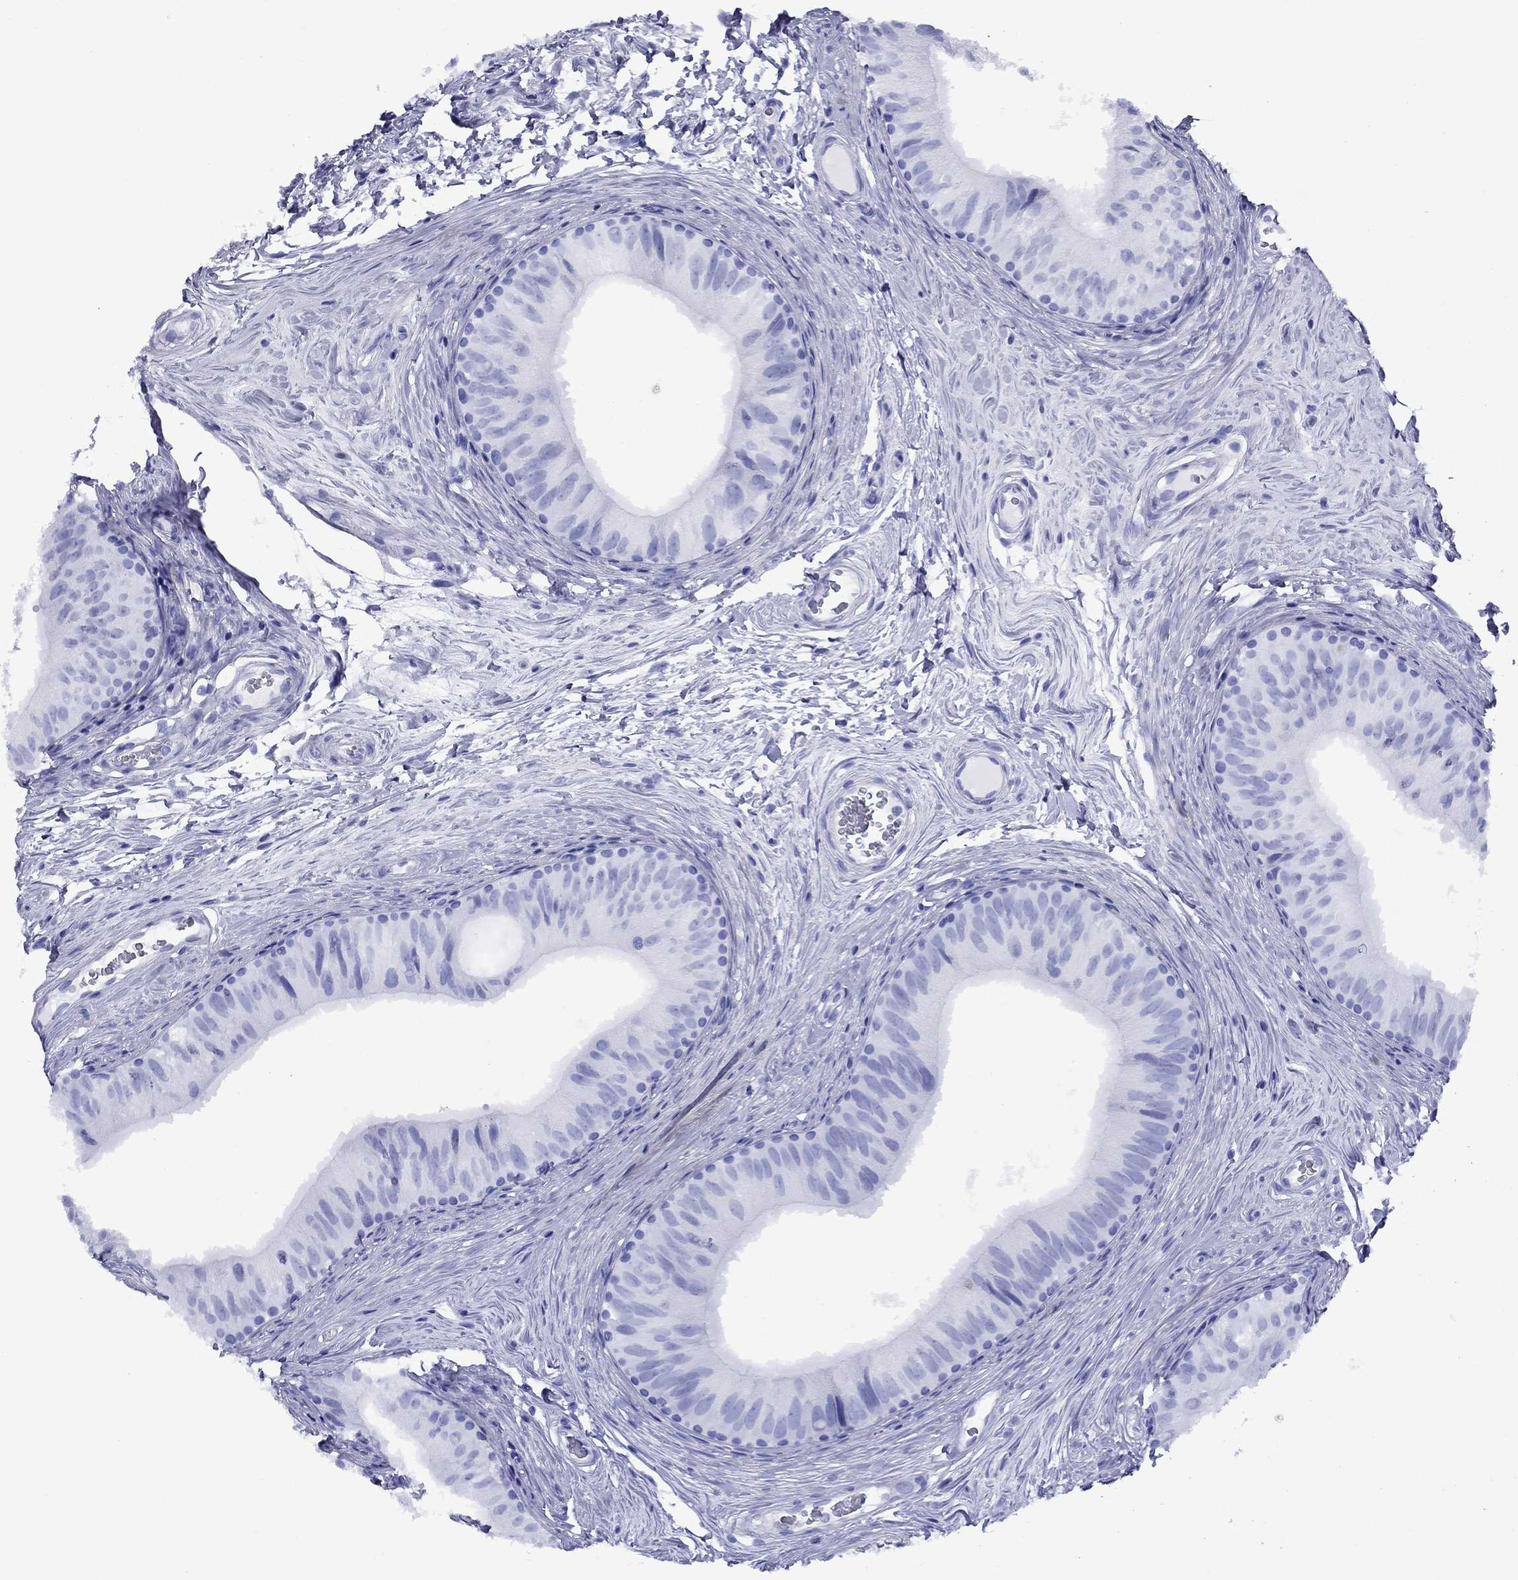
{"staining": {"intensity": "negative", "quantity": "none", "location": "none"}, "tissue": "epididymis", "cell_type": "Glandular cells", "image_type": "normal", "snomed": [{"axis": "morphology", "description": "Normal tissue, NOS"}, {"axis": "topography", "description": "Epididymis"}], "caption": "This is an IHC photomicrograph of benign epididymis. There is no expression in glandular cells.", "gene": "ROM1", "patient": {"sex": "male", "age": 52}}